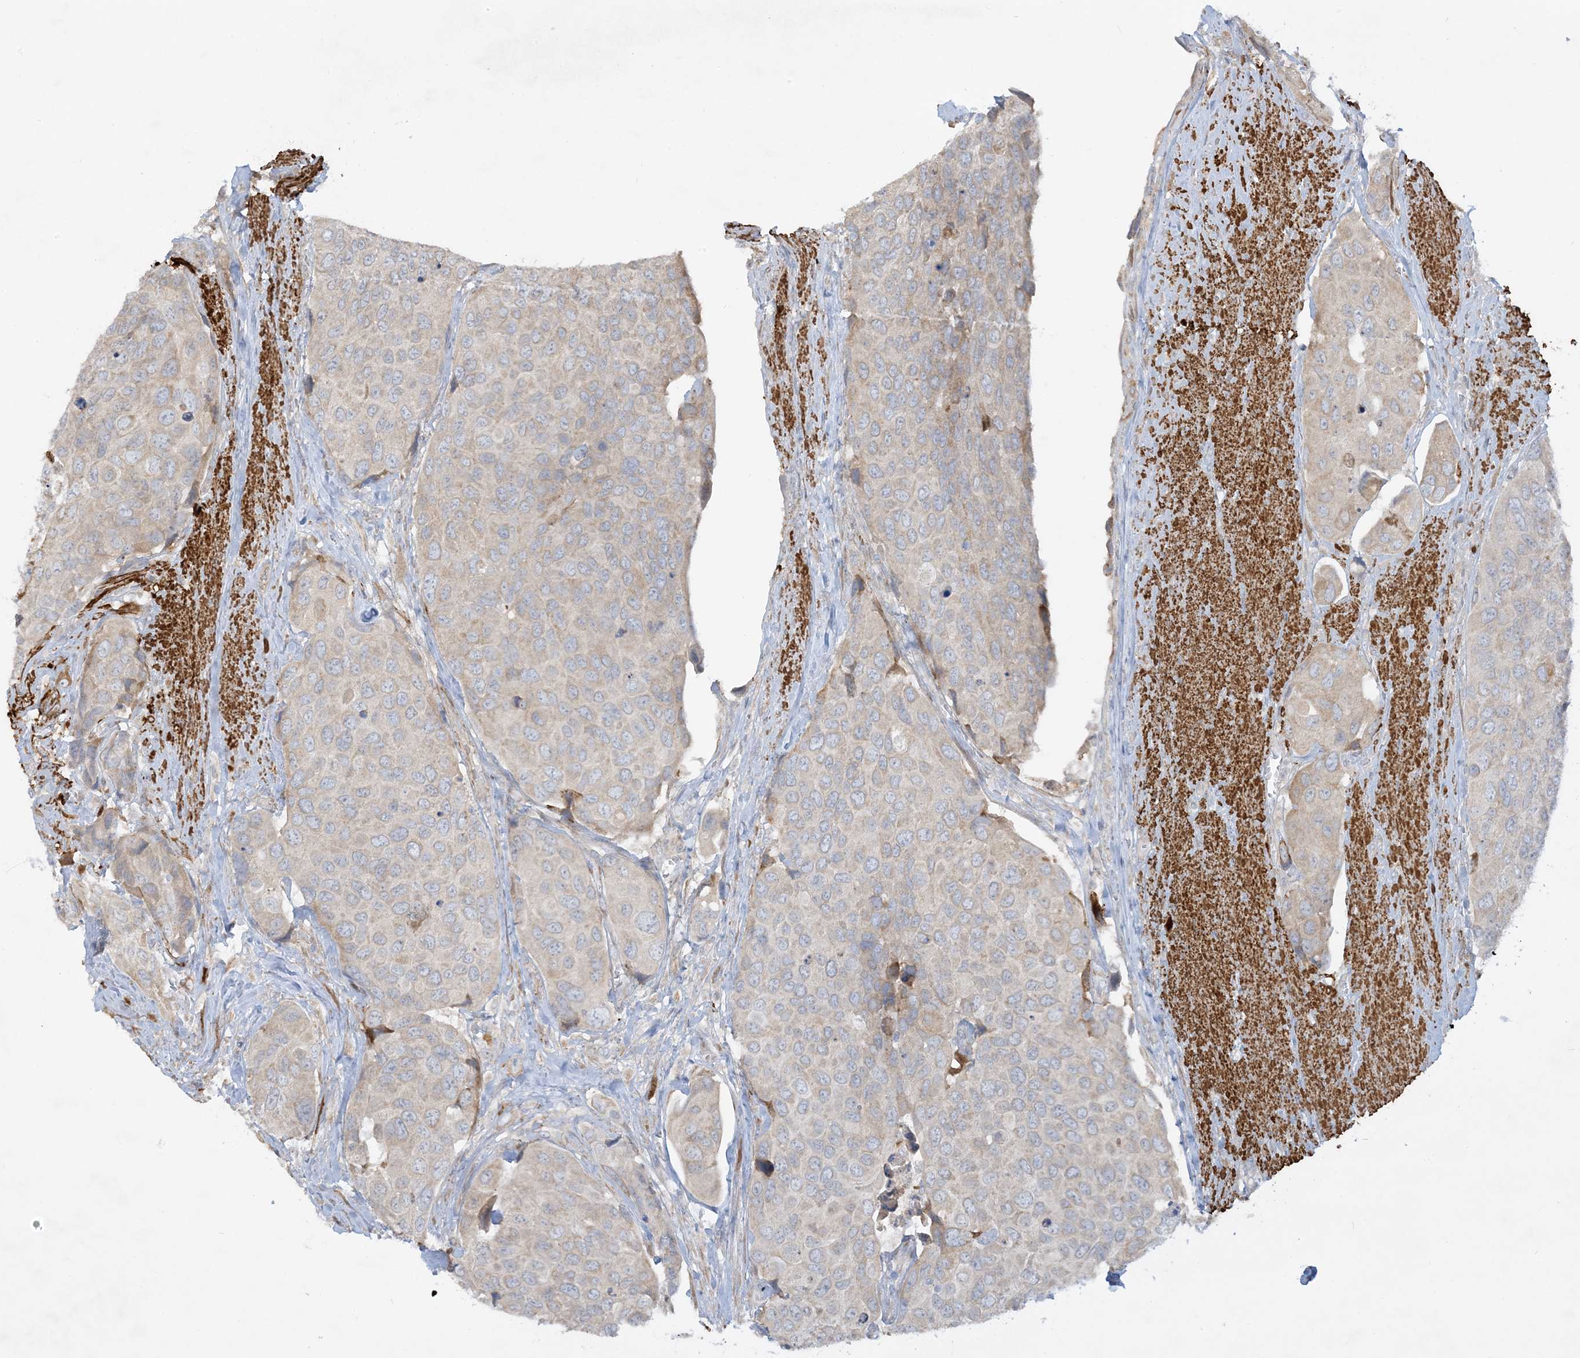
{"staining": {"intensity": "weak", "quantity": "<25%", "location": "cytoplasmic/membranous"}, "tissue": "urothelial cancer", "cell_type": "Tumor cells", "image_type": "cancer", "snomed": [{"axis": "morphology", "description": "Urothelial carcinoma, High grade"}, {"axis": "topography", "description": "Urinary bladder"}], "caption": "DAB immunohistochemical staining of high-grade urothelial carcinoma displays no significant positivity in tumor cells. Brightfield microscopy of immunohistochemistry (IHC) stained with DAB (brown) and hematoxylin (blue), captured at high magnification.", "gene": "THADA", "patient": {"sex": "male", "age": 74}}